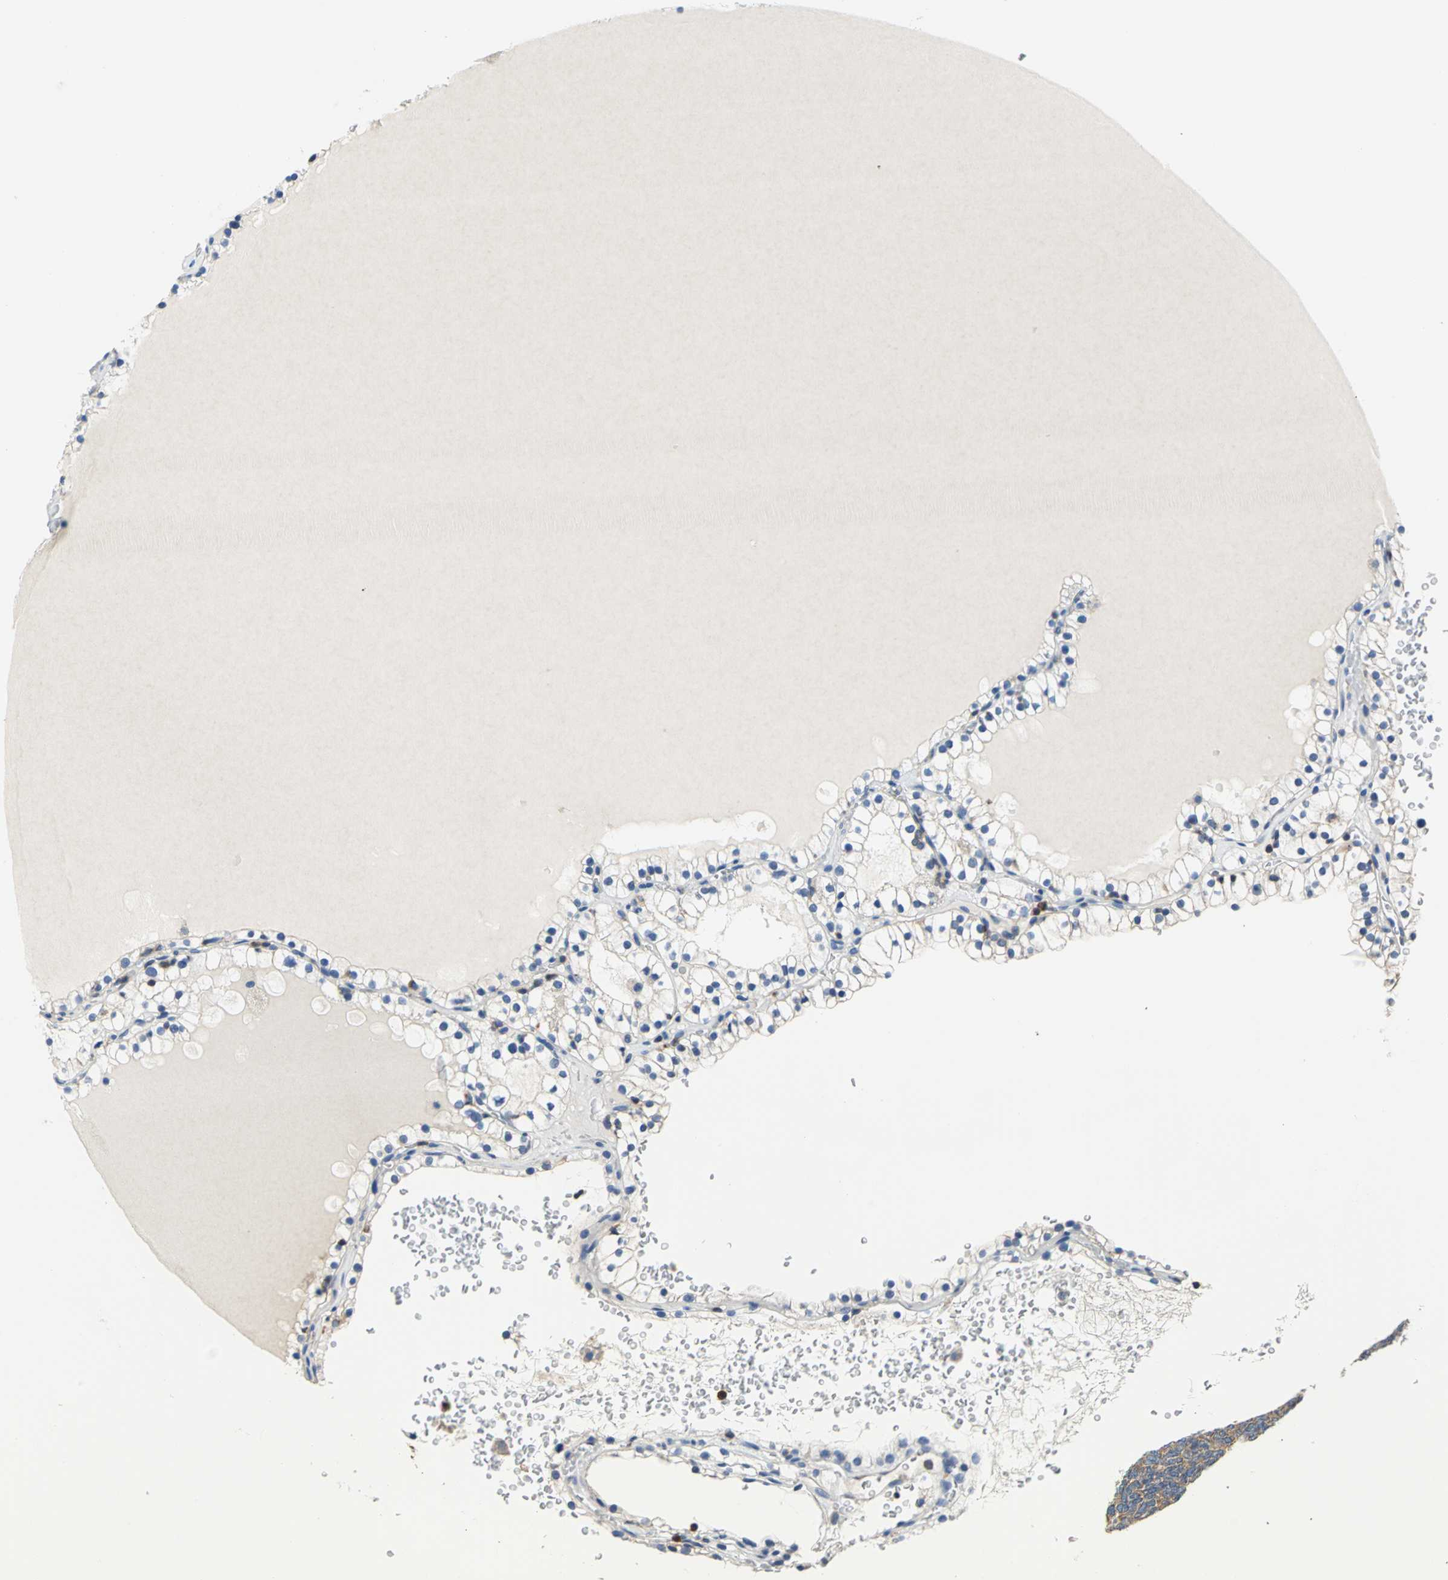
{"staining": {"intensity": "negative", "quantity": "none", "location": "none"}, "tissue": "renal cancer", "cell_type": "Tumor cells", "image_type": "cancer", "snomed": [{"axis": "morphology", "description": "Adenocarcinoma, NOS"}, {"axis": "topography", "description": "Kidney"}], "caption": "The micrograph demonstrates no staining of tumor cells in renal cancer (adenocarcinoma).", "gene": "SEPTIN6", "patient": {"sex": "female", "age": 41}}